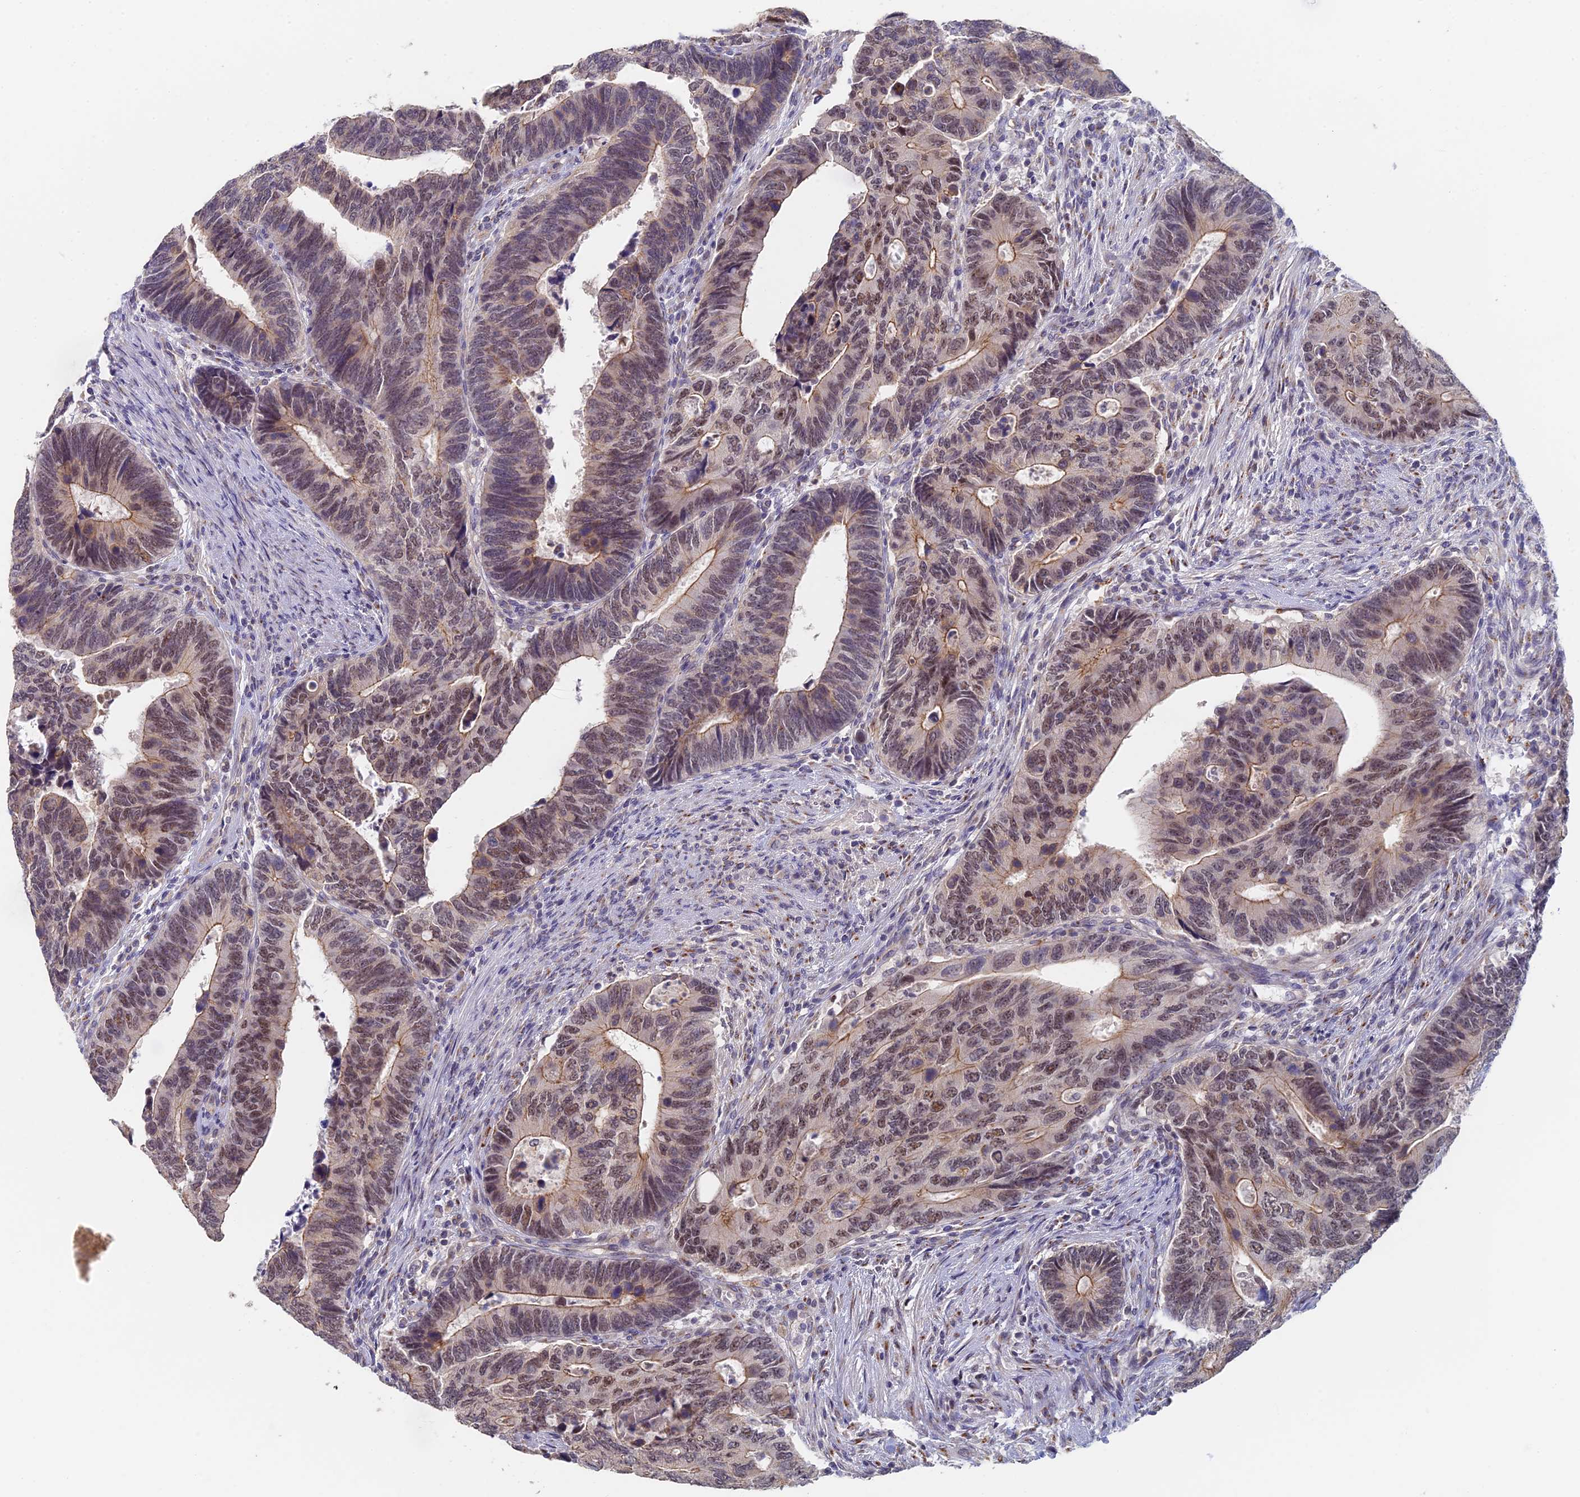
{"staining": {"intensity": "weak", "quantity": "25%-75%", "location": "cytoplasmic/membranous,nuclear"}, "tissue": "colorectal cancer", "cell_type": "Tumor cells", "image_type": "cancer", "snomed": [{"axis": "morphology", "description": "Adenocarcinoma, NOS"}, {"axis": "topography", "description": "Colon"}], "caption": "Colorectal adenocarcinoma was stained to show a protein in brown. There is low levels of weak cytoplasmic/membranous and nuclear positivity in about 25%-75% of tumor cells. (DAB (3,3'-diaminobenzidine) = brown stain, brightfield microscopy at high magnification).", "gene": "GPATCH1", "patient": {"sex": "male", "age": 87}}